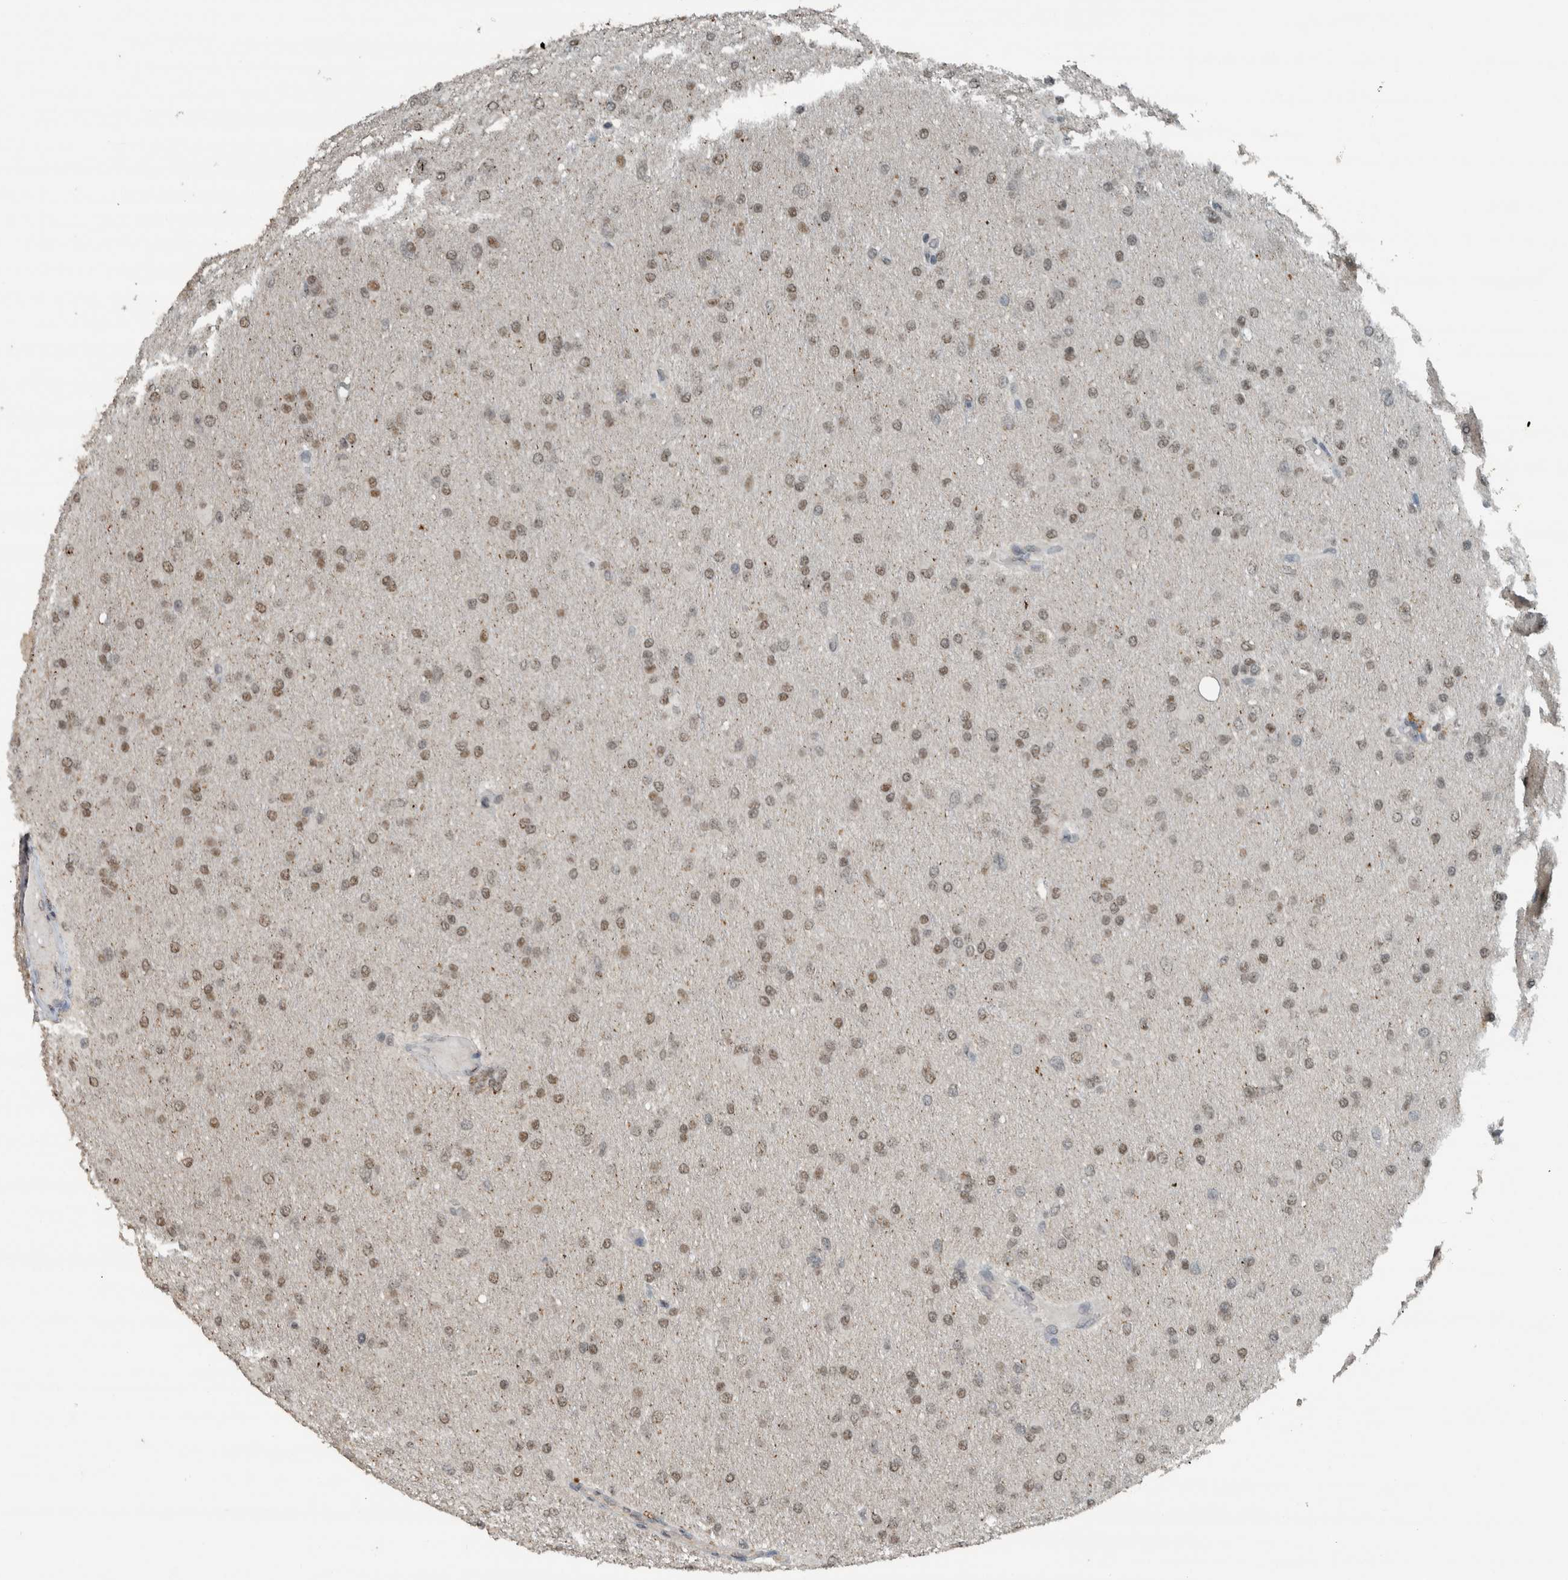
{"staining": {"intensity": "strong", "quantity": "25%-75%", "location": "nuclear"}, "tissue": "glioma", "cell_type": "Tumor cells", "image_type": "cancer", "snomed": [{"axis": "morphology", "description": "Glioma, malignant, High grade"}, {"axis": "topography", "description": "Cerebral cortex"}], "caption": "IHC micrograph of glioma stained for a protein (brown), which demonstrates high levels of strong nuclear staining in approximately 25%-75% of tumor cells.", "gene": "ZNF24", "patient": {"sex": "female", "age": 36}}